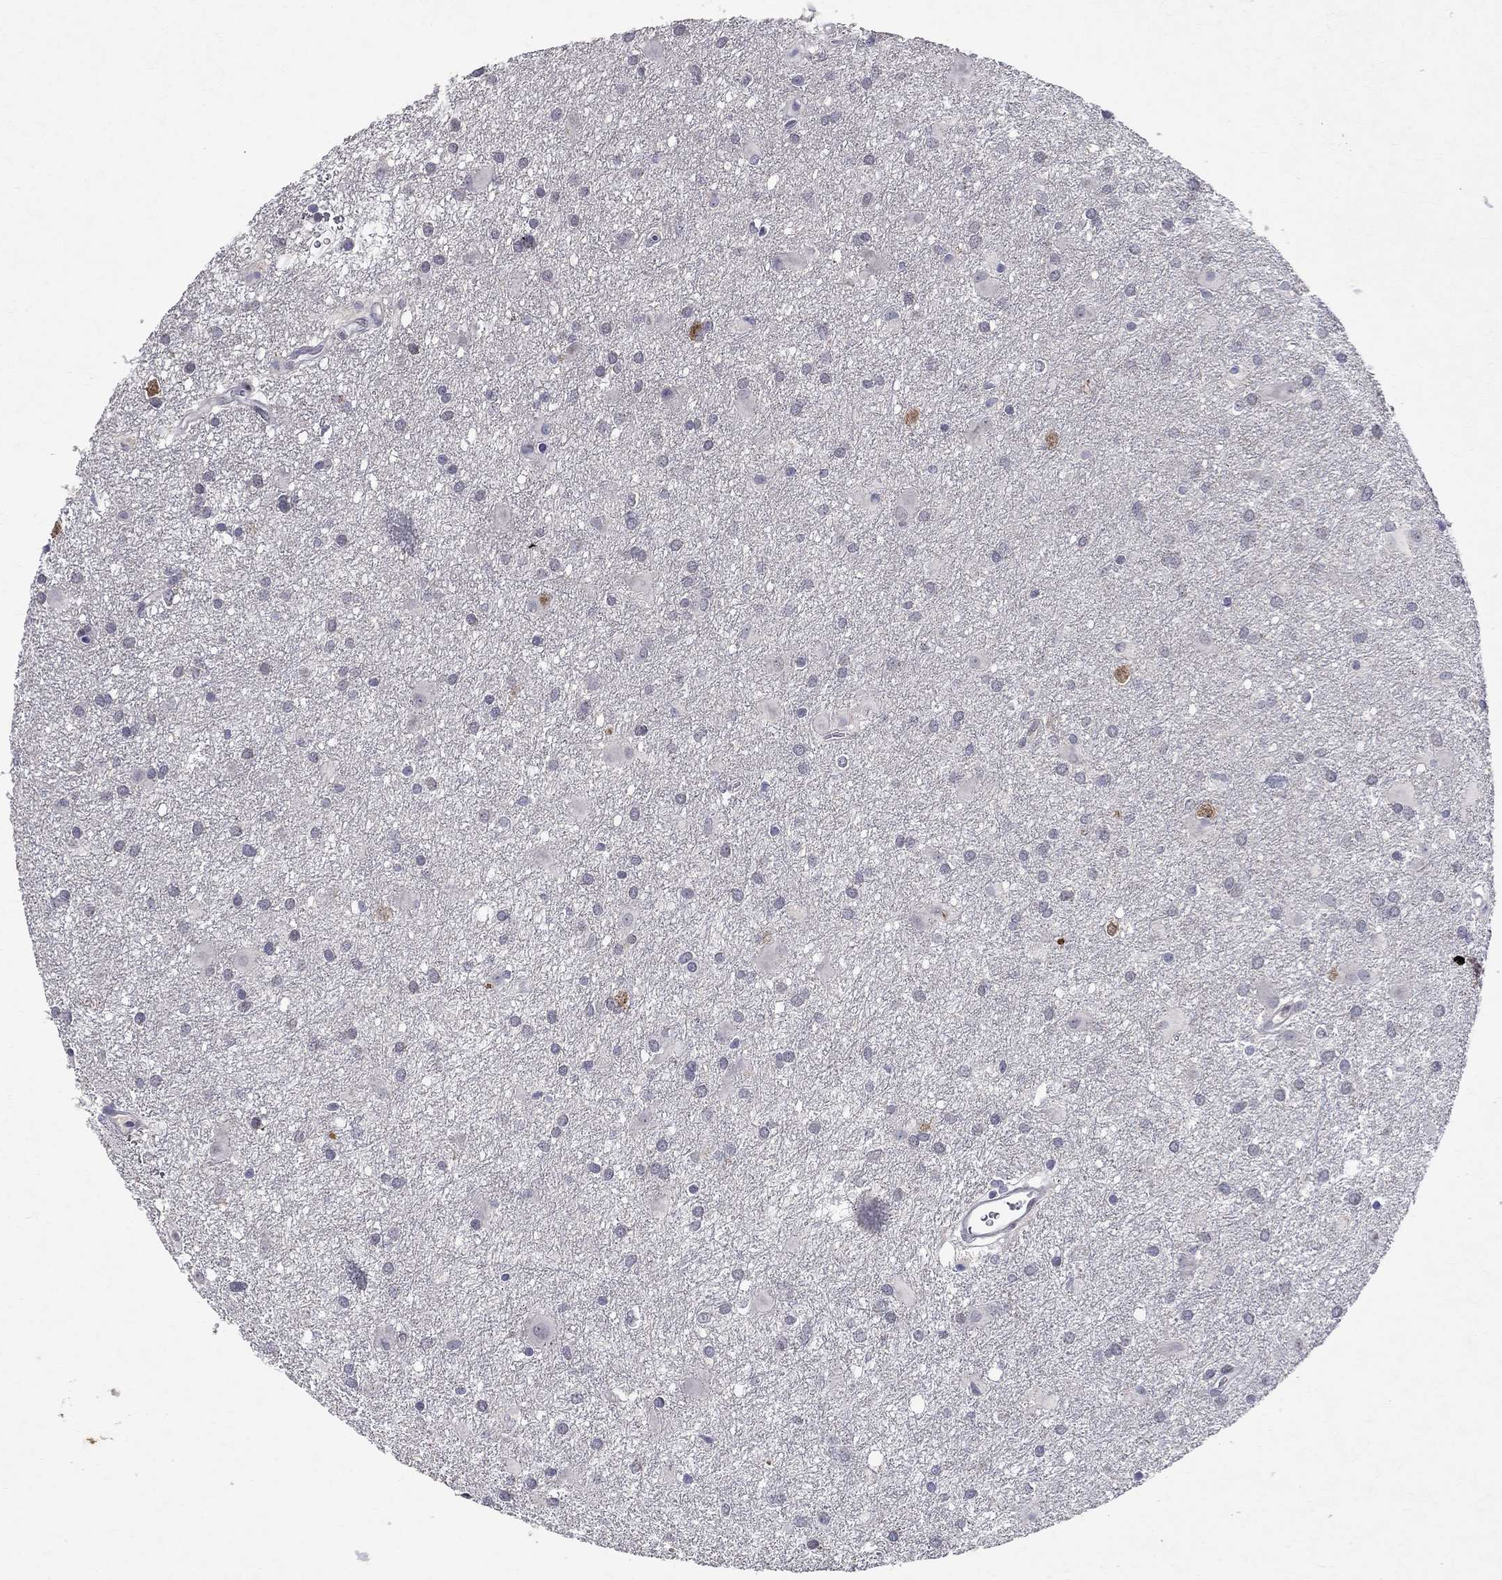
{"staining": {"intensity": "moderate", "quantity": "<25%", "location": "nuclear"}, "tissue": "glioma", "cell_type": "Tumor cells", "image_type": "cancer", "snomed": [{"axis": "morphology", "description": "Glioma, malignant, Low grade"}, {"axis": "topography", "description": "Brain"}], "caption": "Immunohistochemistry histopathology image of neoplastic tissue: glioma stained using immunohistochemistry reveals low levels of moderate protein expression localized specifically in the nuclear of tumor cells, appearing as a nuclear brown color.", "gene": "RBFOX1", "patient": {"sex": "male", "age": 58}}